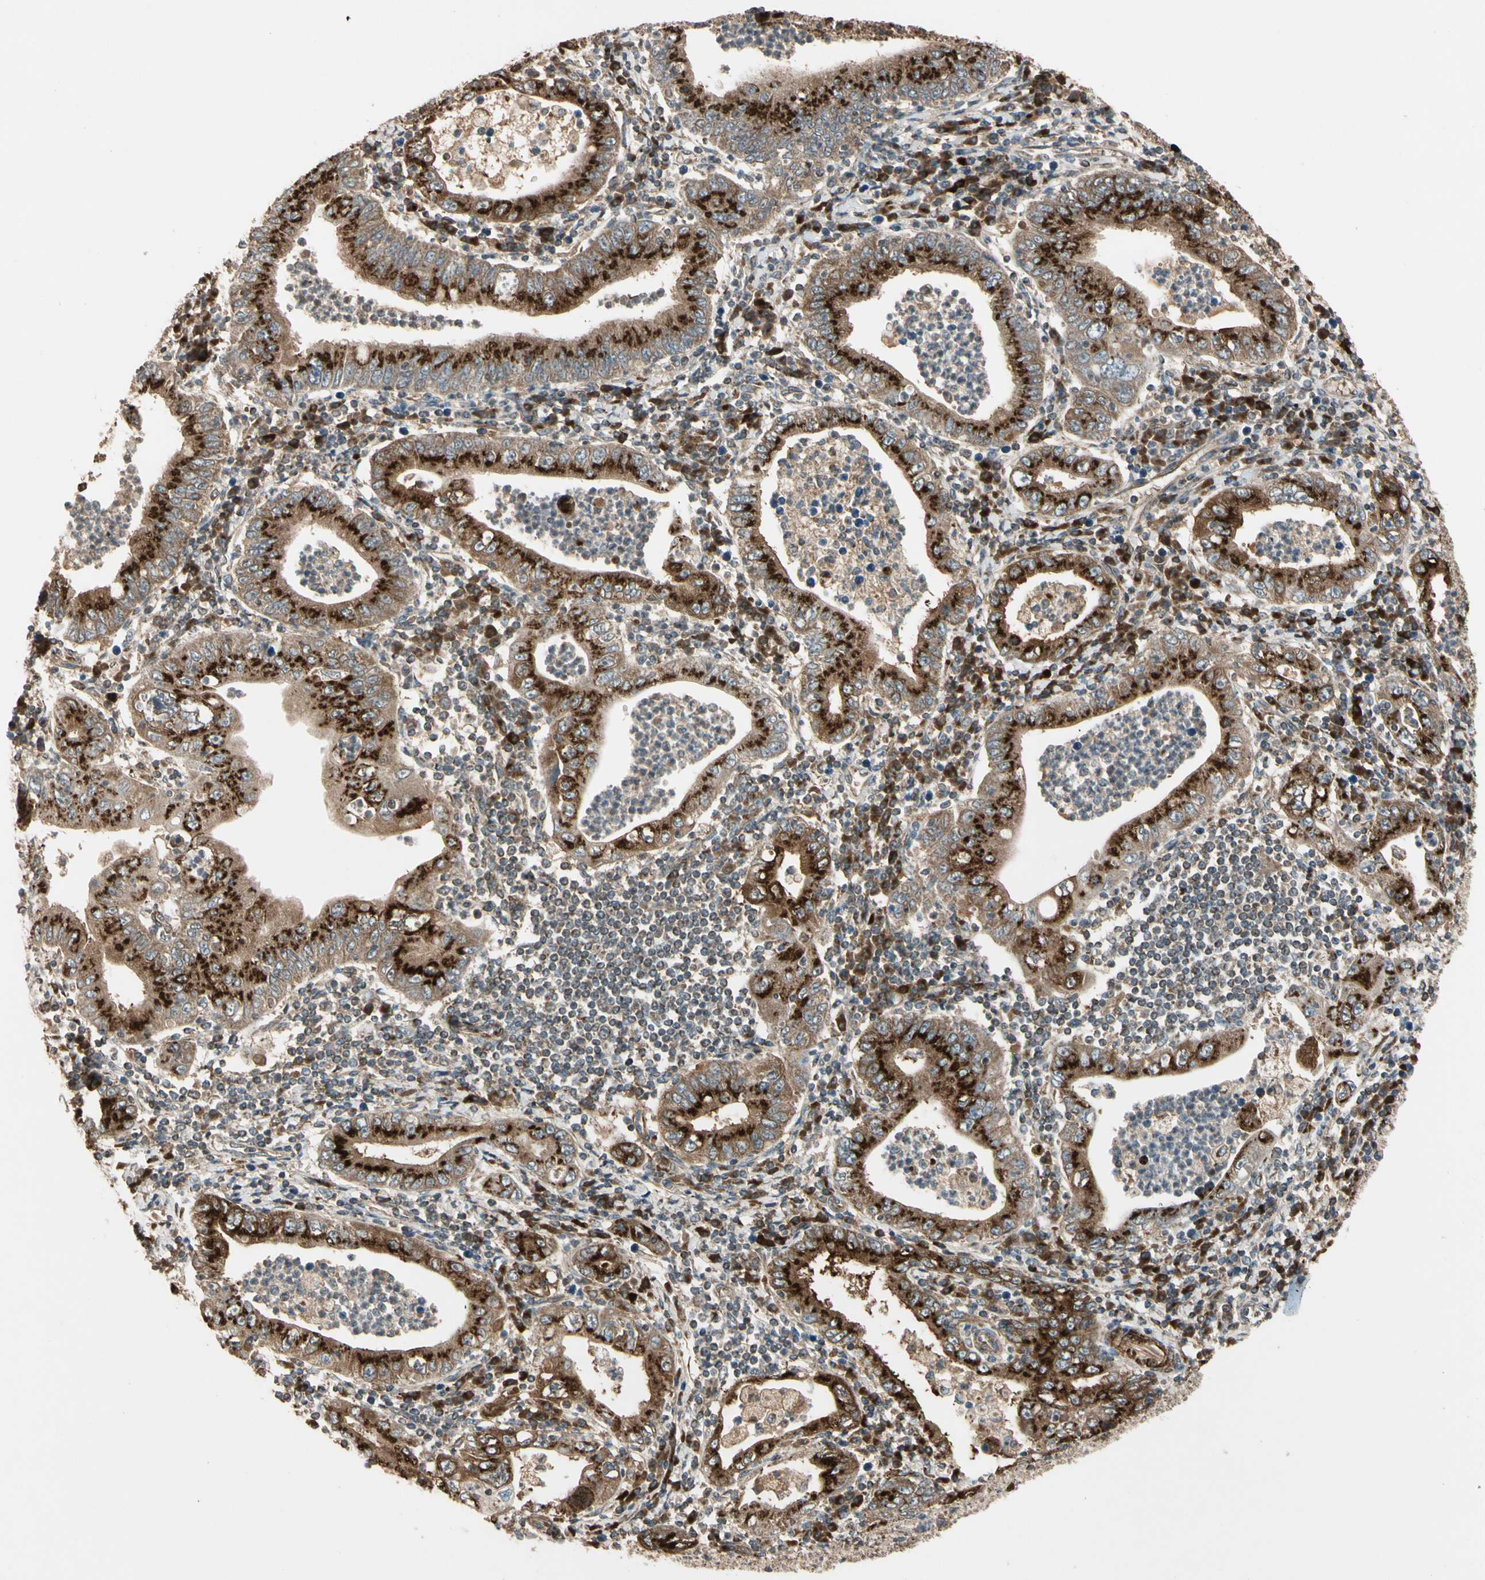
{"staining": {"intensity": "strong", "quantity": ">75%", "location": "cytoplasmic/membranous"}, "tissue": "stomach cancer", "cell_type": "Tumor cells", "image_type": "cancer", "snomed": [{"axis": "morphology", "description": "Normal tissue, NOS"}, {"axis": "morphology", "description": "Adenocarcinoma, NOS"}, {"axis": "topography", "description": "Esophagus"}, {"axis": "topography", "description": "Stomach, upper"}, {"axis": "topography", "description": "Peripheral nerve tissue"}], "caption": "Immunohistochemical staining of stomach adenocarcinoma reveals high levels of strong cytoplasmic/membranous protein staining in approximately >75% of tumor cells. Ihc stains the protein in brown and the nuclei are stained blue.", "gene": "GCK", "patient": {"sex": "male", "age": 62}}